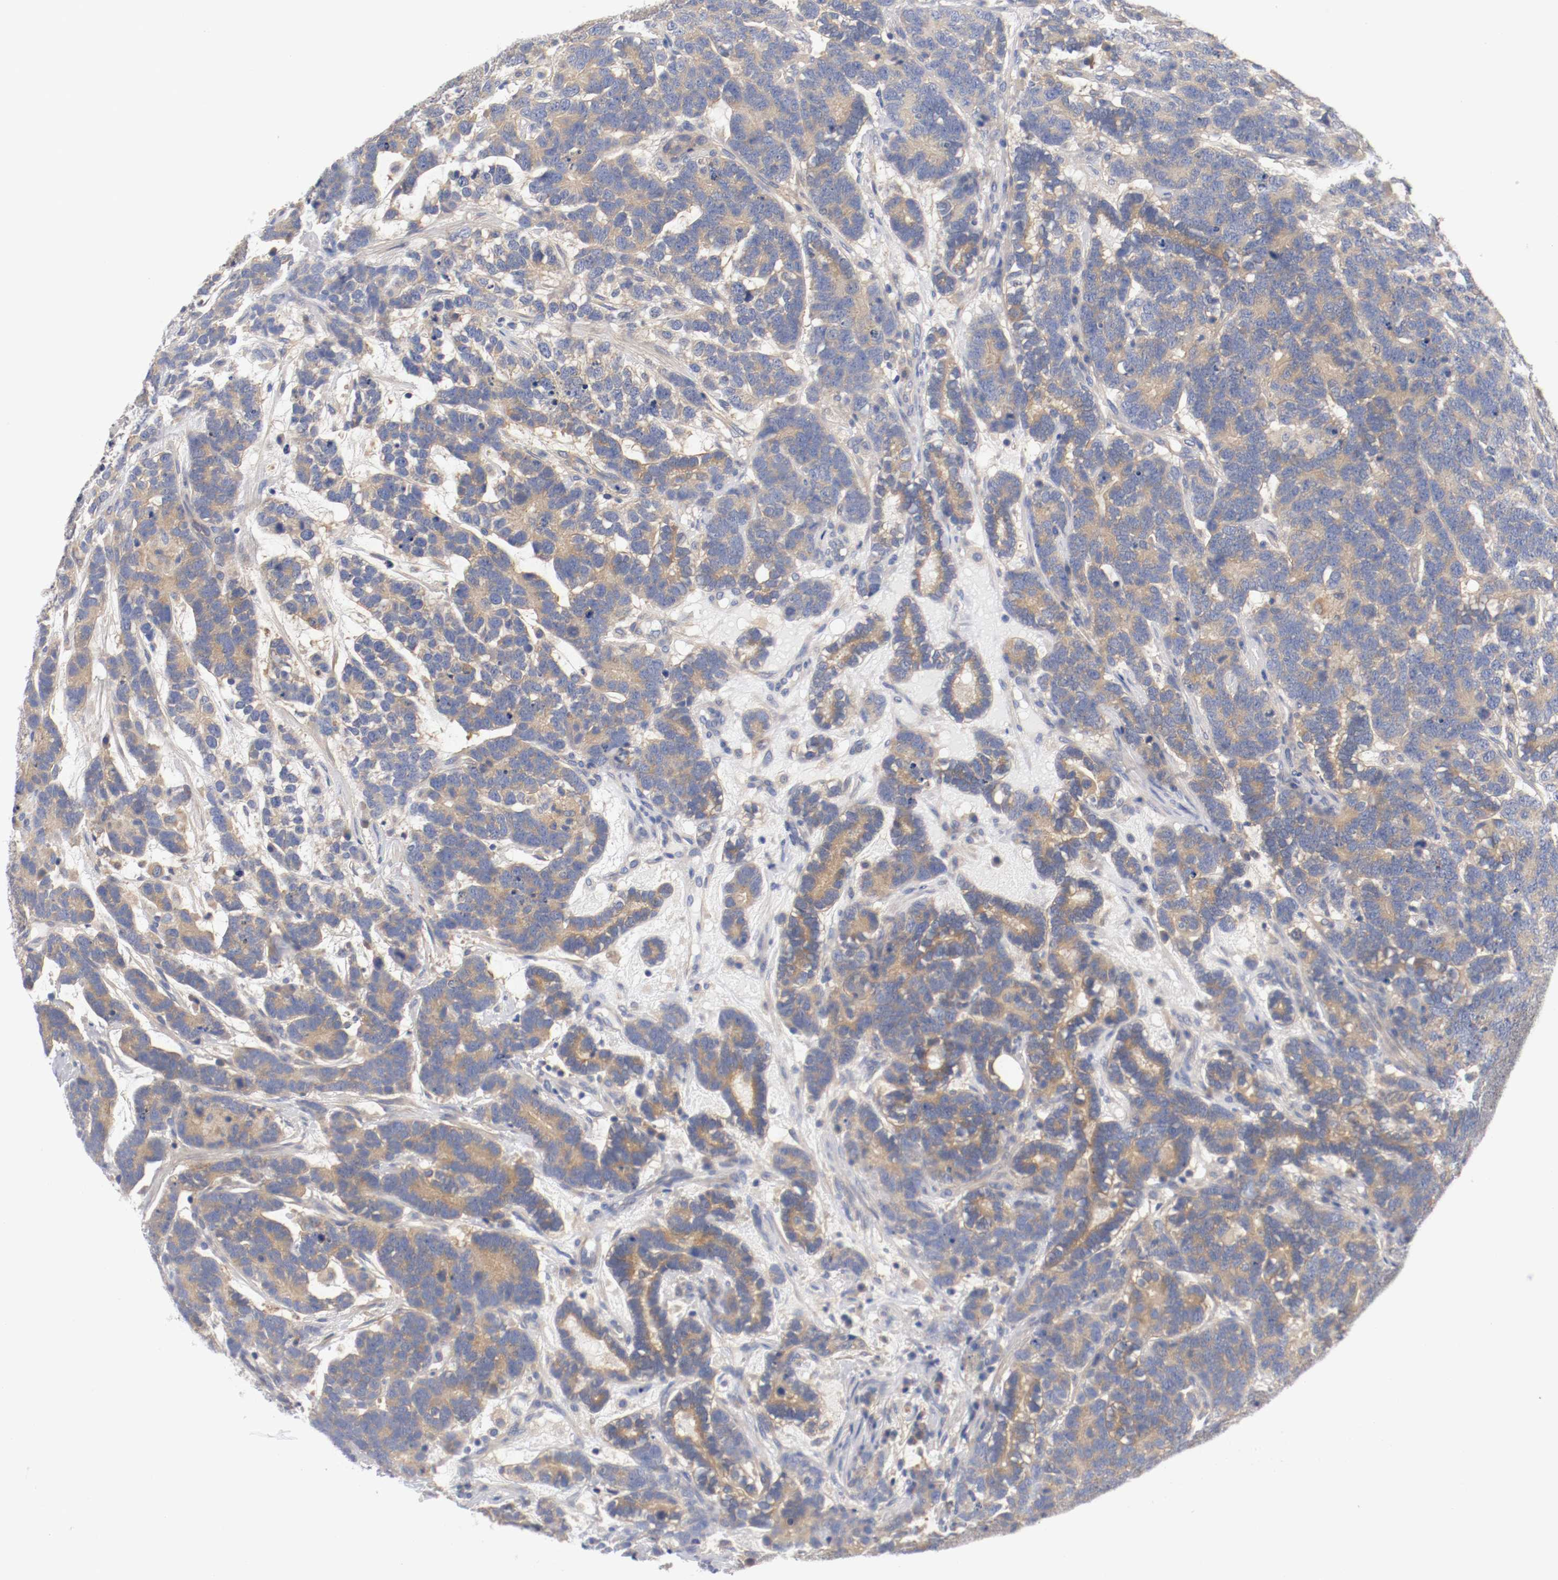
{"staining": {"intensity": "moderate", "quantity": ">75%", "location": "cytoplasmic/membranous"}, "tissue": "testis cancer", "cell_type": "Tumor cells", "image_type": "cancer", "snomed": [{"axis": "morphology", "description": "Carcinoma, Embryonal, NOS"}, {"axis": "topography", "description": "Testis"}], "caption": "Embryonal carcinoma (testis) tissue shows moderate cytoplasmic/membranous positivity in approximately >75% of tumor cells The protein of interest is shown in brown color, while the nuclei are stained blue.", "gene": "HGS", "patient": {"sex": "male", "age": 26}}